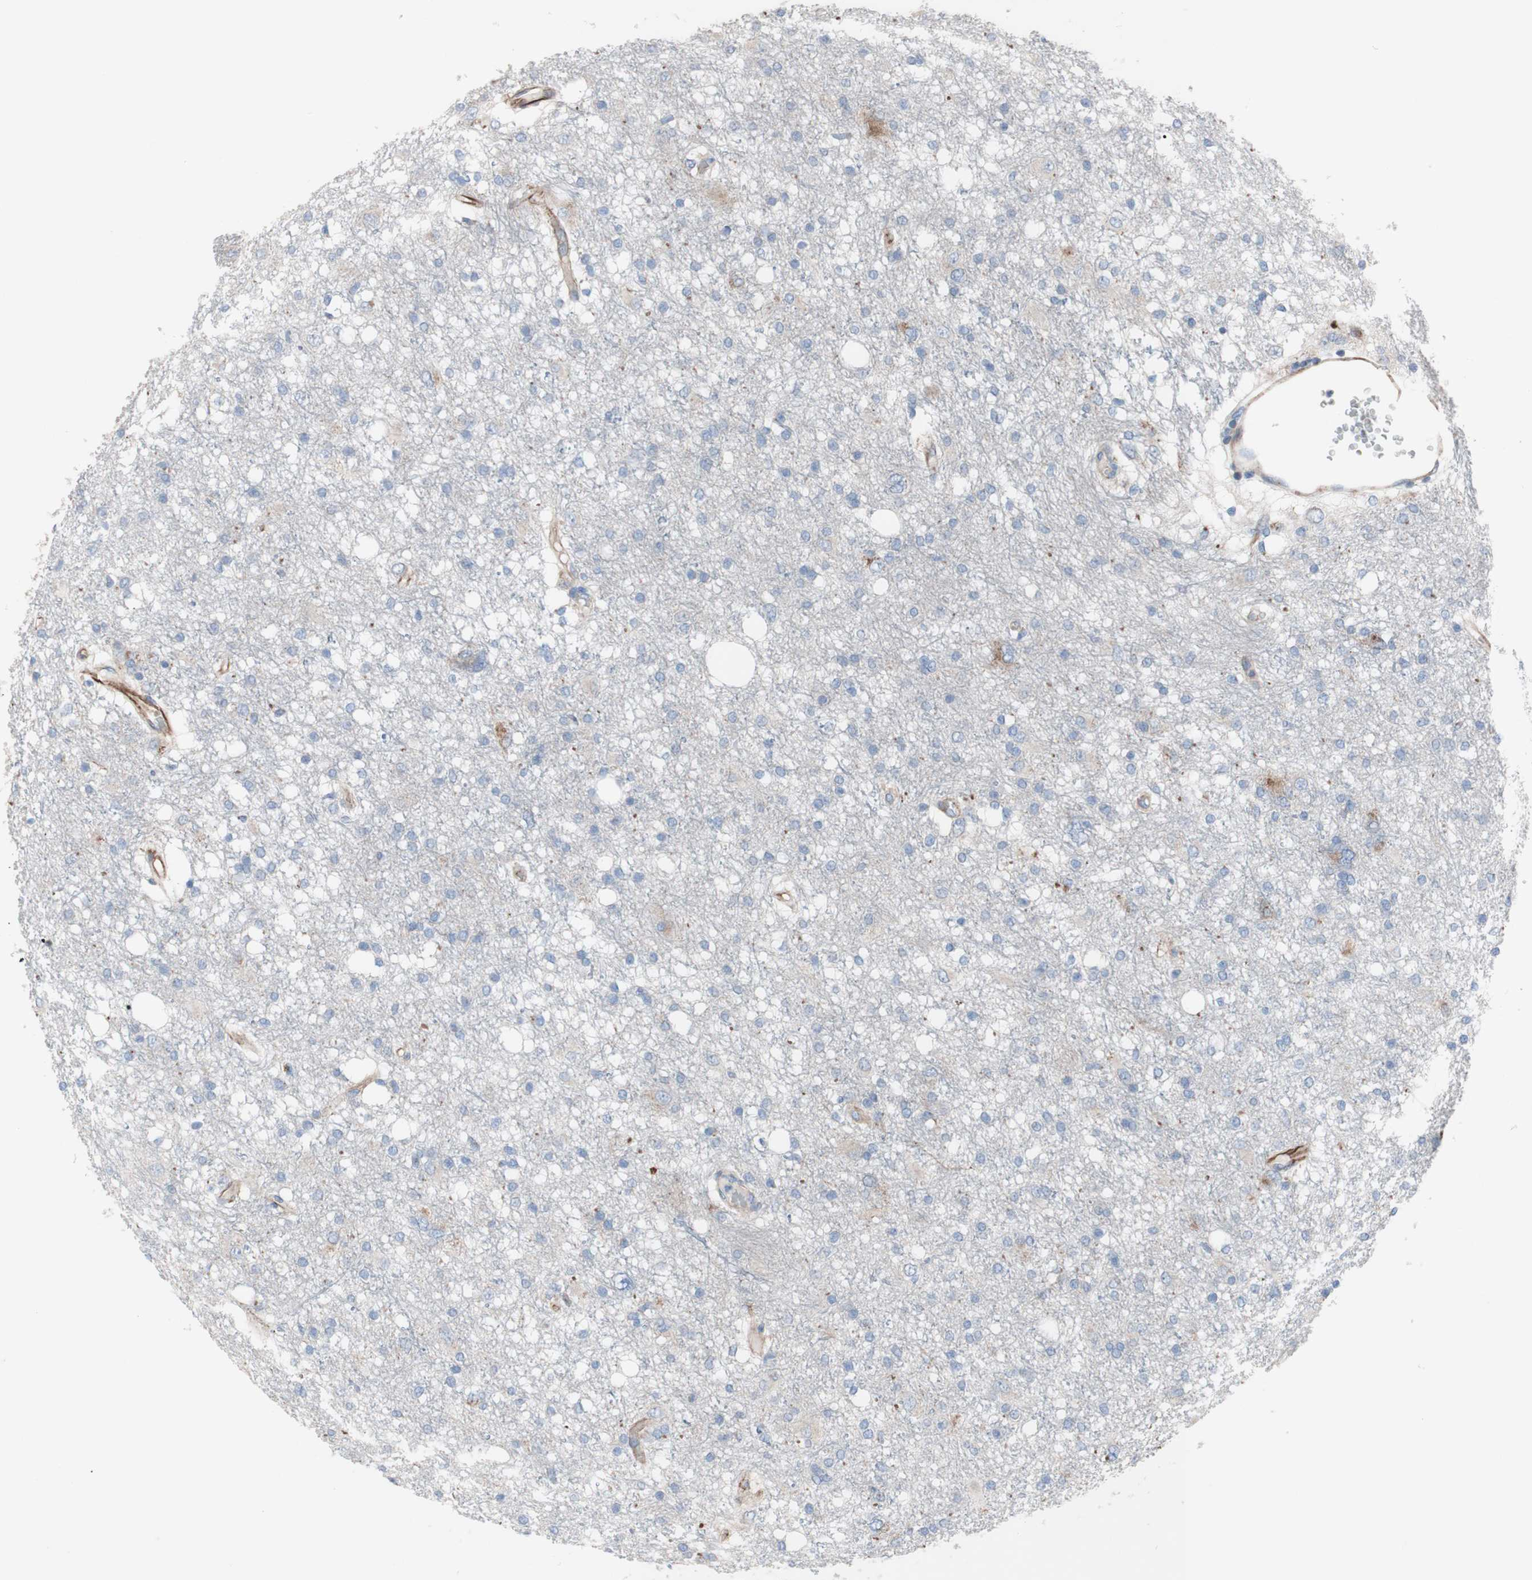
{"staining": {"intensity": "negative", "quantity": "none", "location": "none"}, "tissue": "glioma", "cell_type": "Tumor cells", "image_type": "cancer", "snomed": [{"axis": "morphology", "description": "Glioma, malignant, High grade"}, {"axis": "topography", "description": "Brain"}], "caption": "Image shows no protein staining in tumor cells of glioma tissue.", "gene": "AGPAT5", "patient": {"sex": "female", "age": 59}}